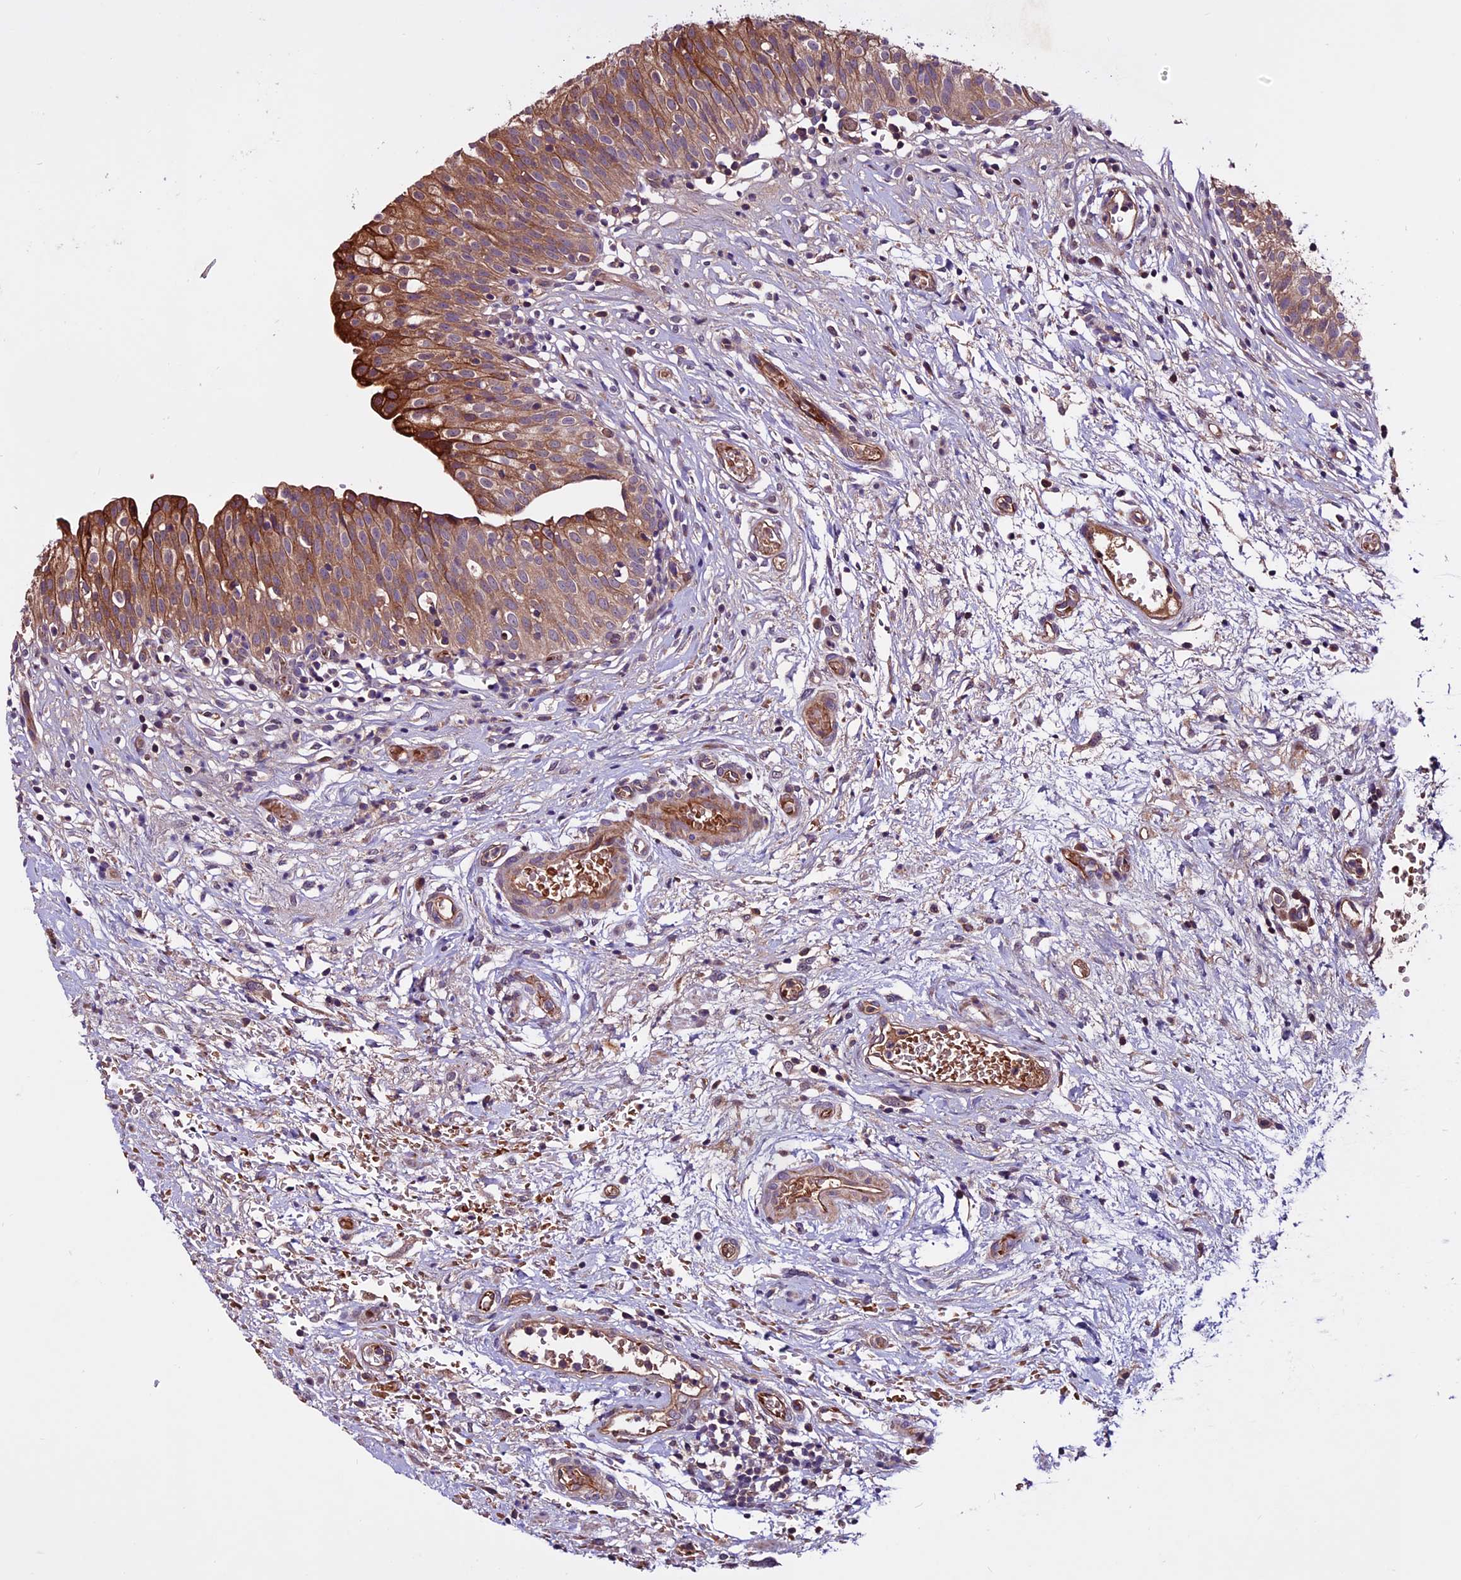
{"staining": {"intensity": "strong", "quantity": ">75%", "location": "cytoplasmic/membranous"}, "tissue": "urinary bladder", "cell_type": "Urothelial cells", "image_type": "normal", "snomed": [{"axis": "morphology", "description": "Normal tissue, NOS"}, {"axis": "topography", "description": "Urinary bladder"}], "caption": "Protein staining reveals strong cytoplasmic/membranous expression in approximately >75% of urothelial cells in benign urinary bladder. (IHC, brightfield microscopy, high magnification).", "gene": "RINL", "patient": {"sex": "male", "age": 55}}